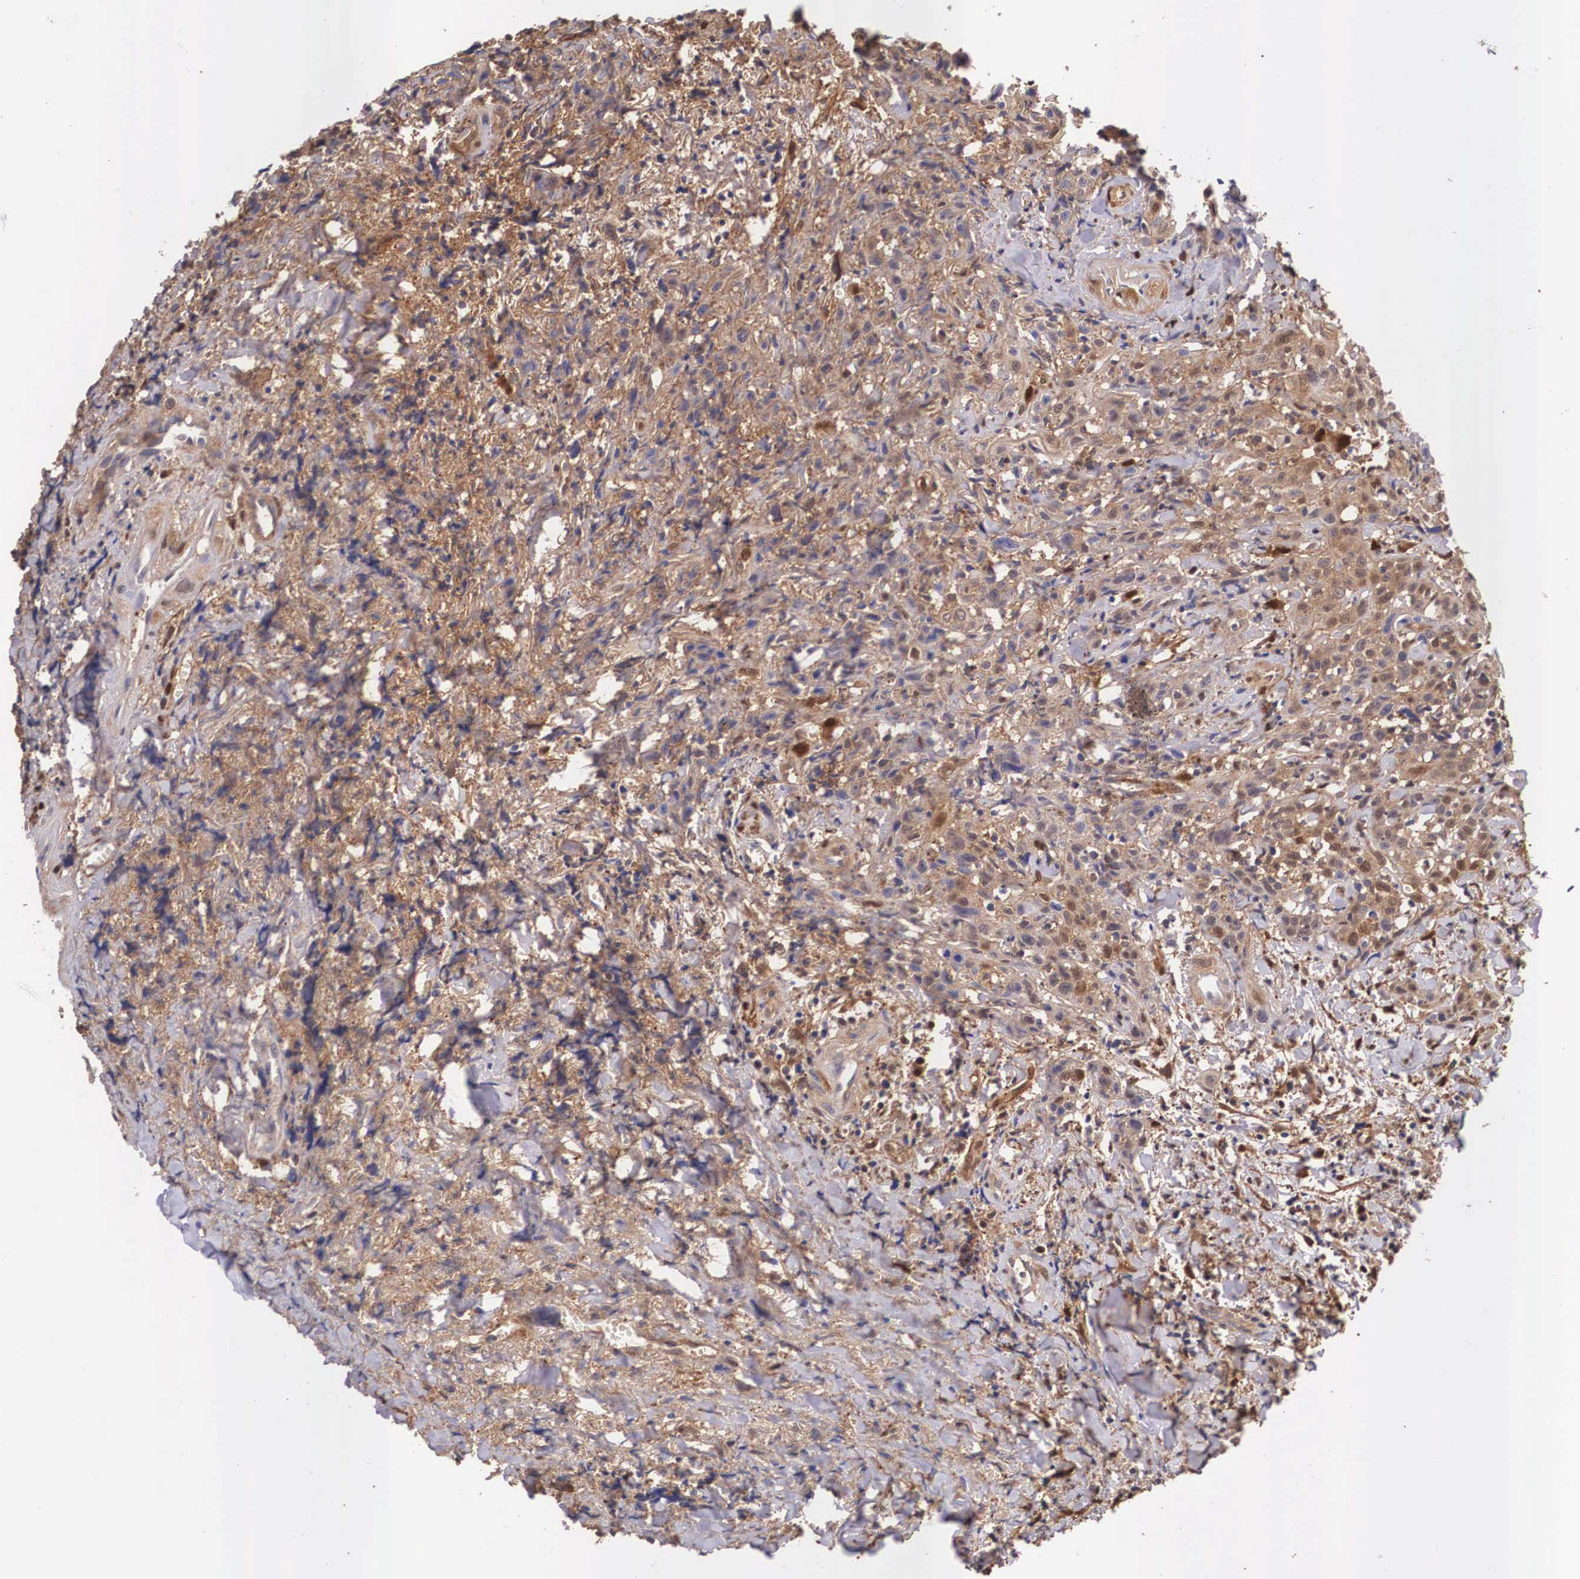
{"staining": {"intensity": "weak", "quantity": "25%-75%", "location": "cytoplasmic/membranous,nuclear"}, "tissue": "head and neck cancer", "cell_type": "Tumor cells", "image_type": "cancer", "snomed": [{"axis": "morphology", "description": "Squamous cell carcinoma, NOS"}, {"axis": "topography", "description": "Oral tissue"}, {"axis": "topography", "description": "Head-Neck"}], "caption": "Immunohistochemistry of human squamous cell carcinoma (head and neck) reveals low levels of weak cytoplasmic/membranous and nuclear expression in approximately 25%-75% of tumor cells.", "gene": "LGALS1", "patient": {"sex": "female", "age": 82}}